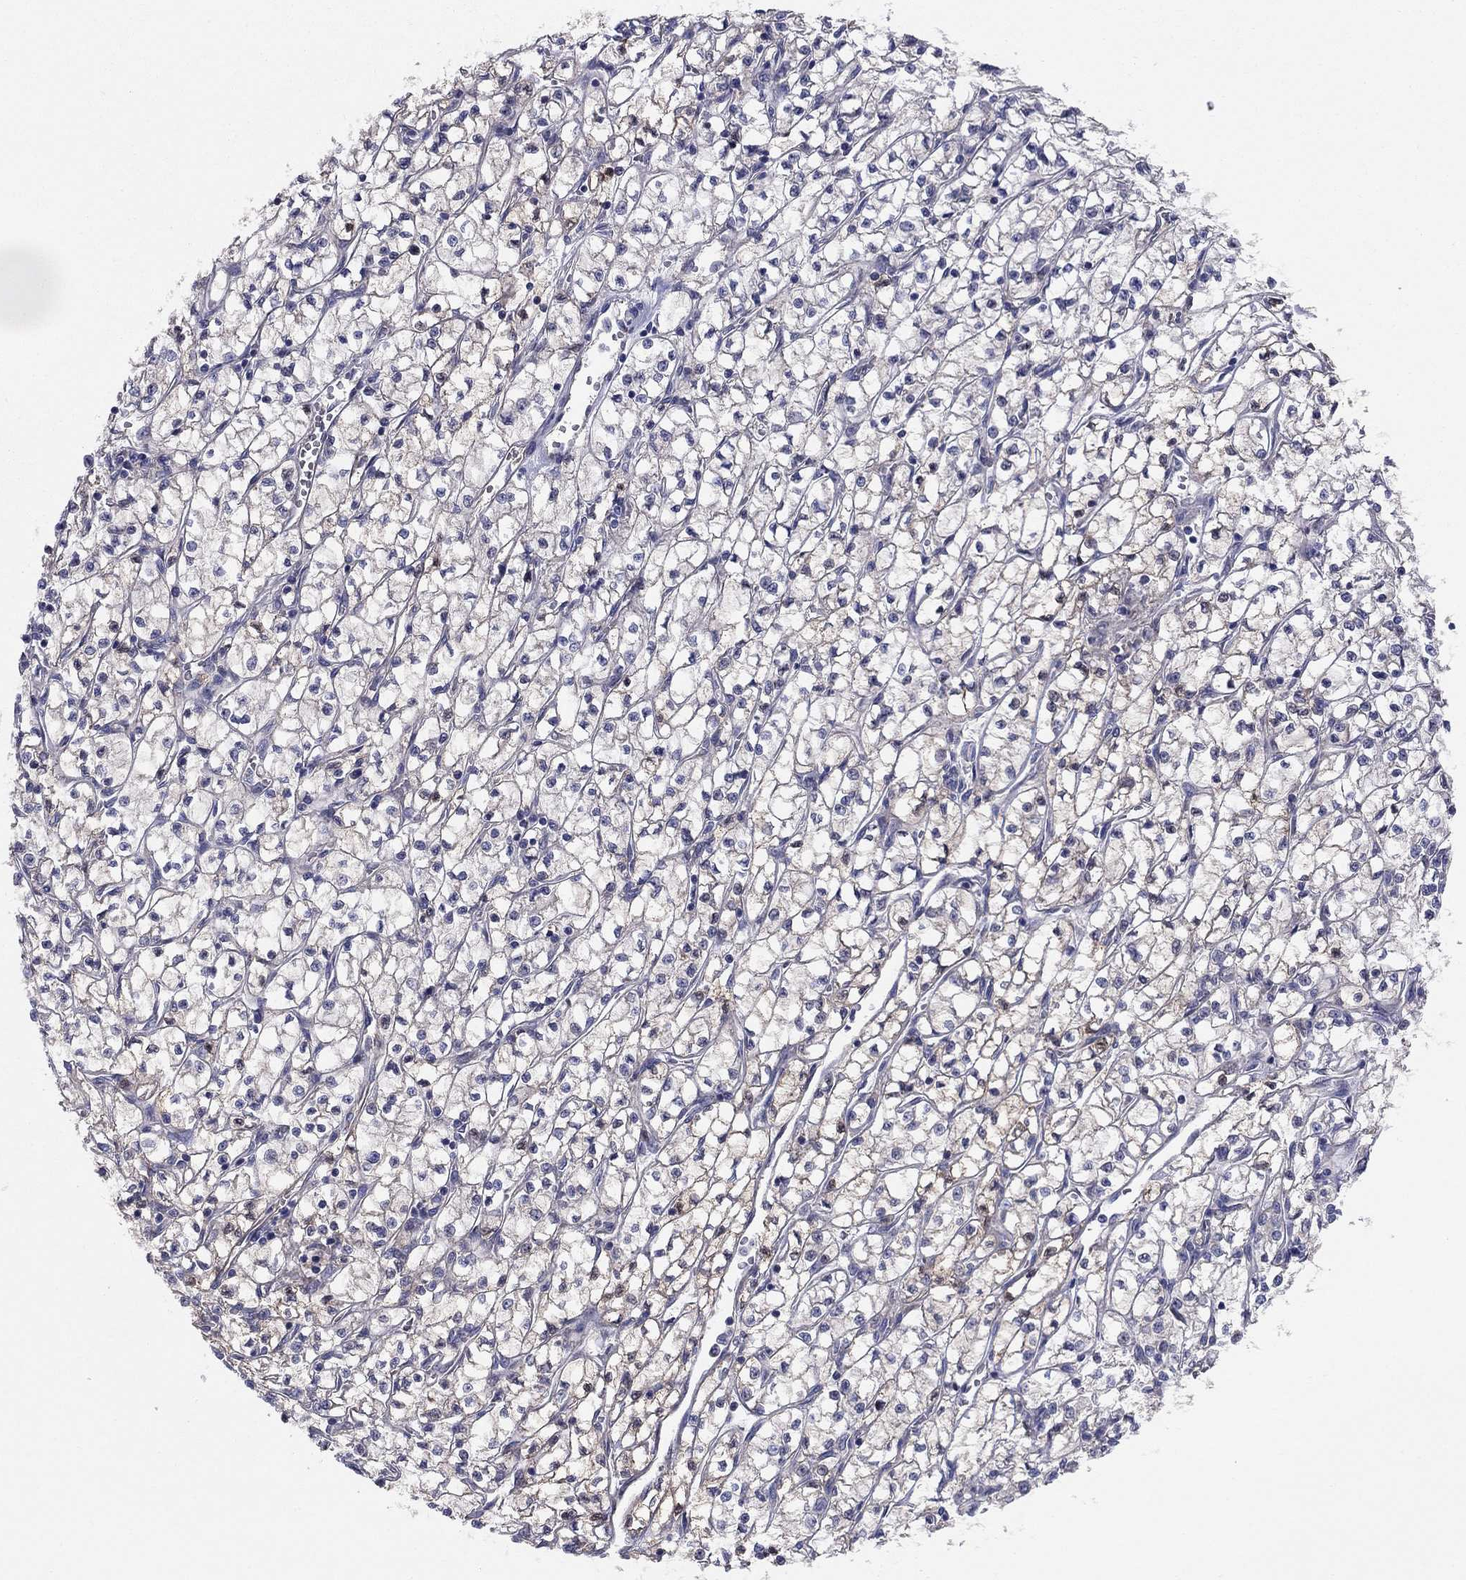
{"staining": {"intensity": "negative", "quantity": "none", "location": "none"}, "tissue": "renal cancer", "cell_type": "Tumor cells", "image_type": "cancer", "snomed": [{"axis": "morphology", "description": "Adenocarcinoma, NOS"}, {"axis": "topography", "description": "Kidney"}], "caption": "Tumor cells show no significant positivity in renal adenocarcinoma.", "gene": "EMP2", "patient": {"sex": "female", "age": 64}}